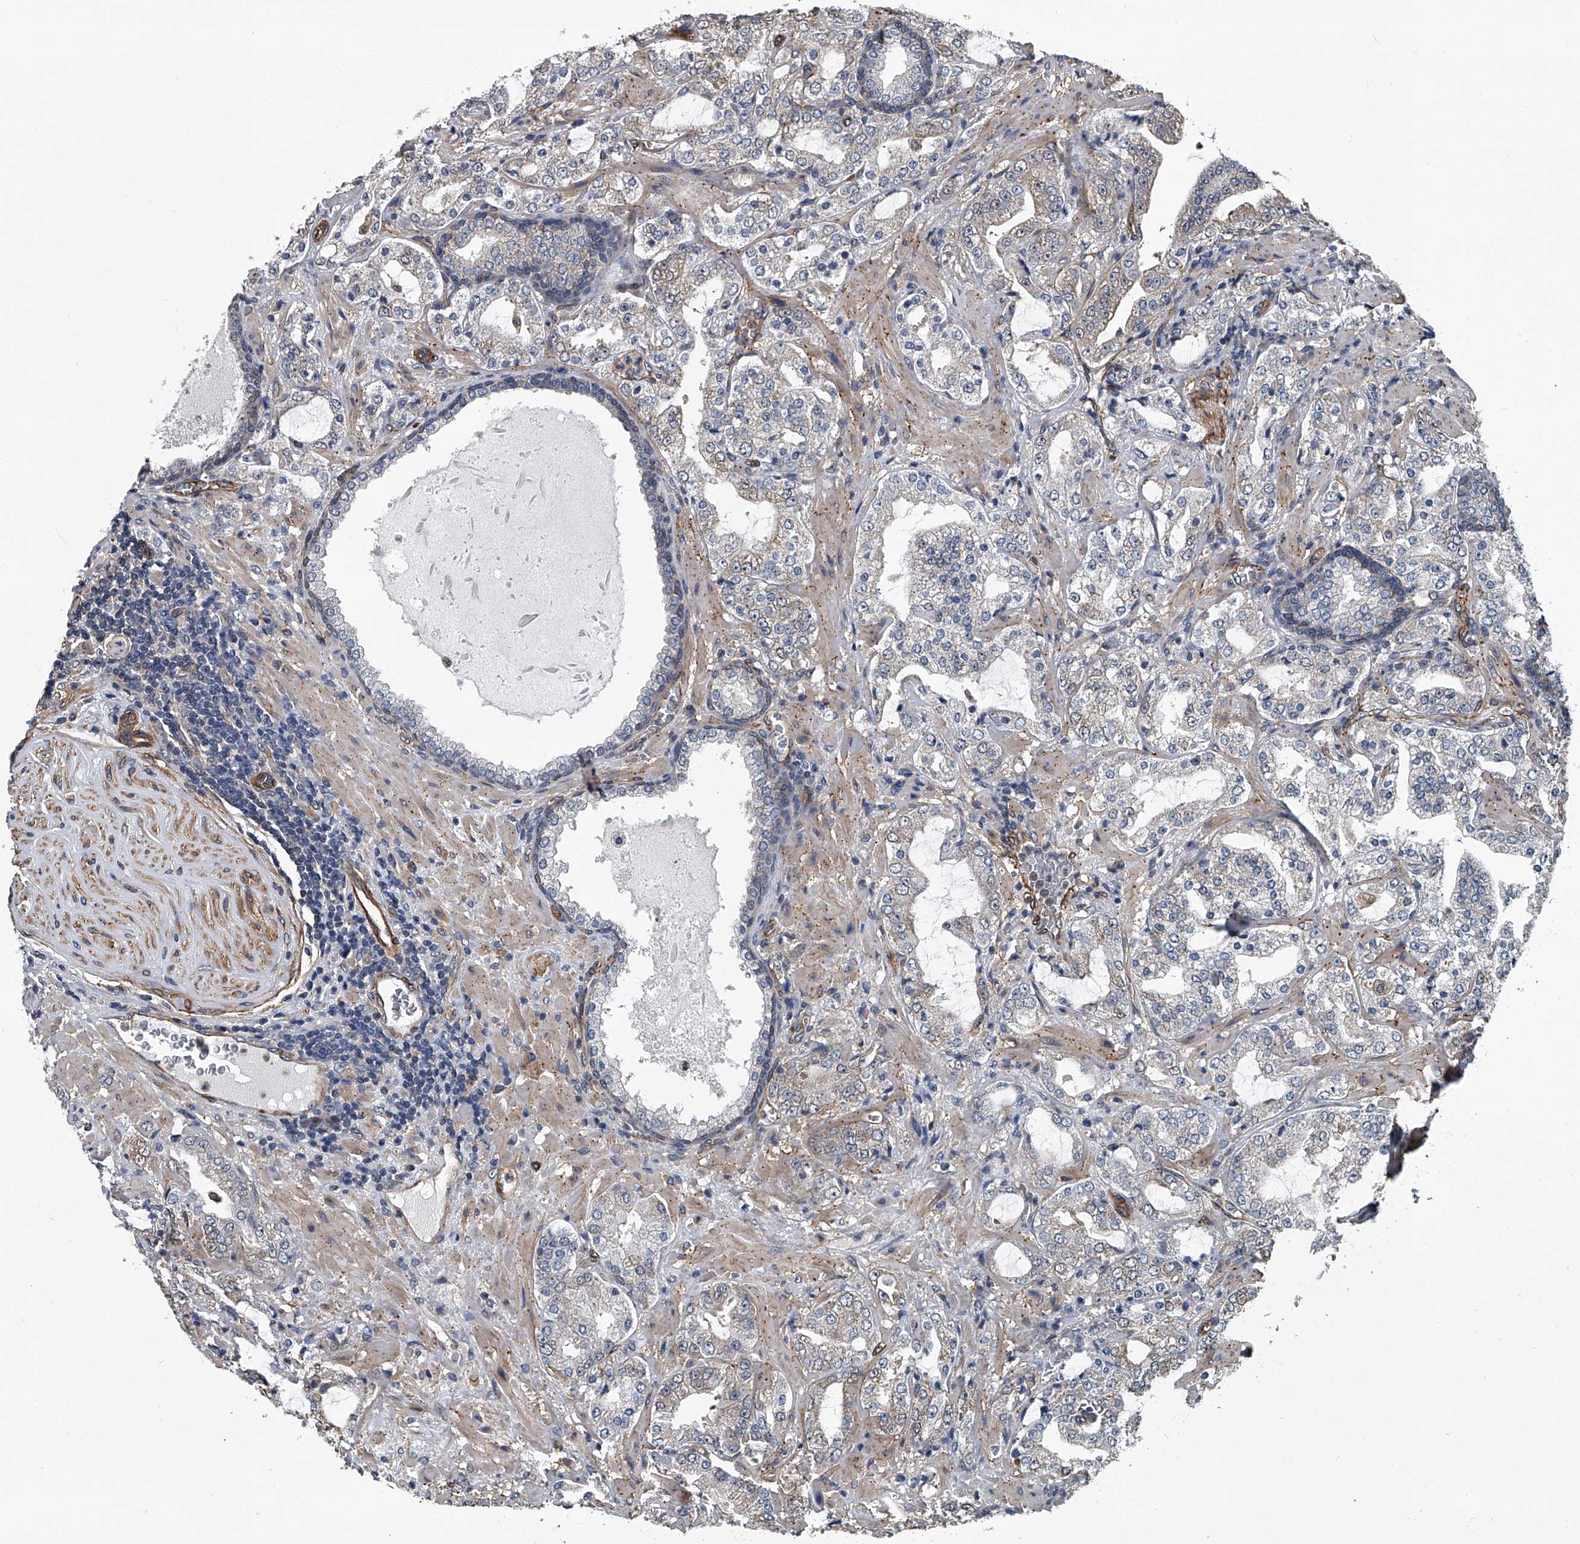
{"staining": {"intensity": "weak", "quantity": "<25%", "location": "cytoplasmic/membranous"}, "tissue": "prostate cancer", "cell_type": "Tumor cells", "image_type": "cancer", "snomed": [{"axis": "morphology", "description": "Adenocarcinoma, High grade"}, {"axis": "topography", "description": "Prostate"}], "caption": "DAB (3,3'-diaminobenzidine) immunohistochemical staining of human high-grade adenocarcinoma (prostate) demonstrates no significant expression in tumor cells.", "gene": "LDLRAD2", "patient": {"sex": "male", "age": 64}}